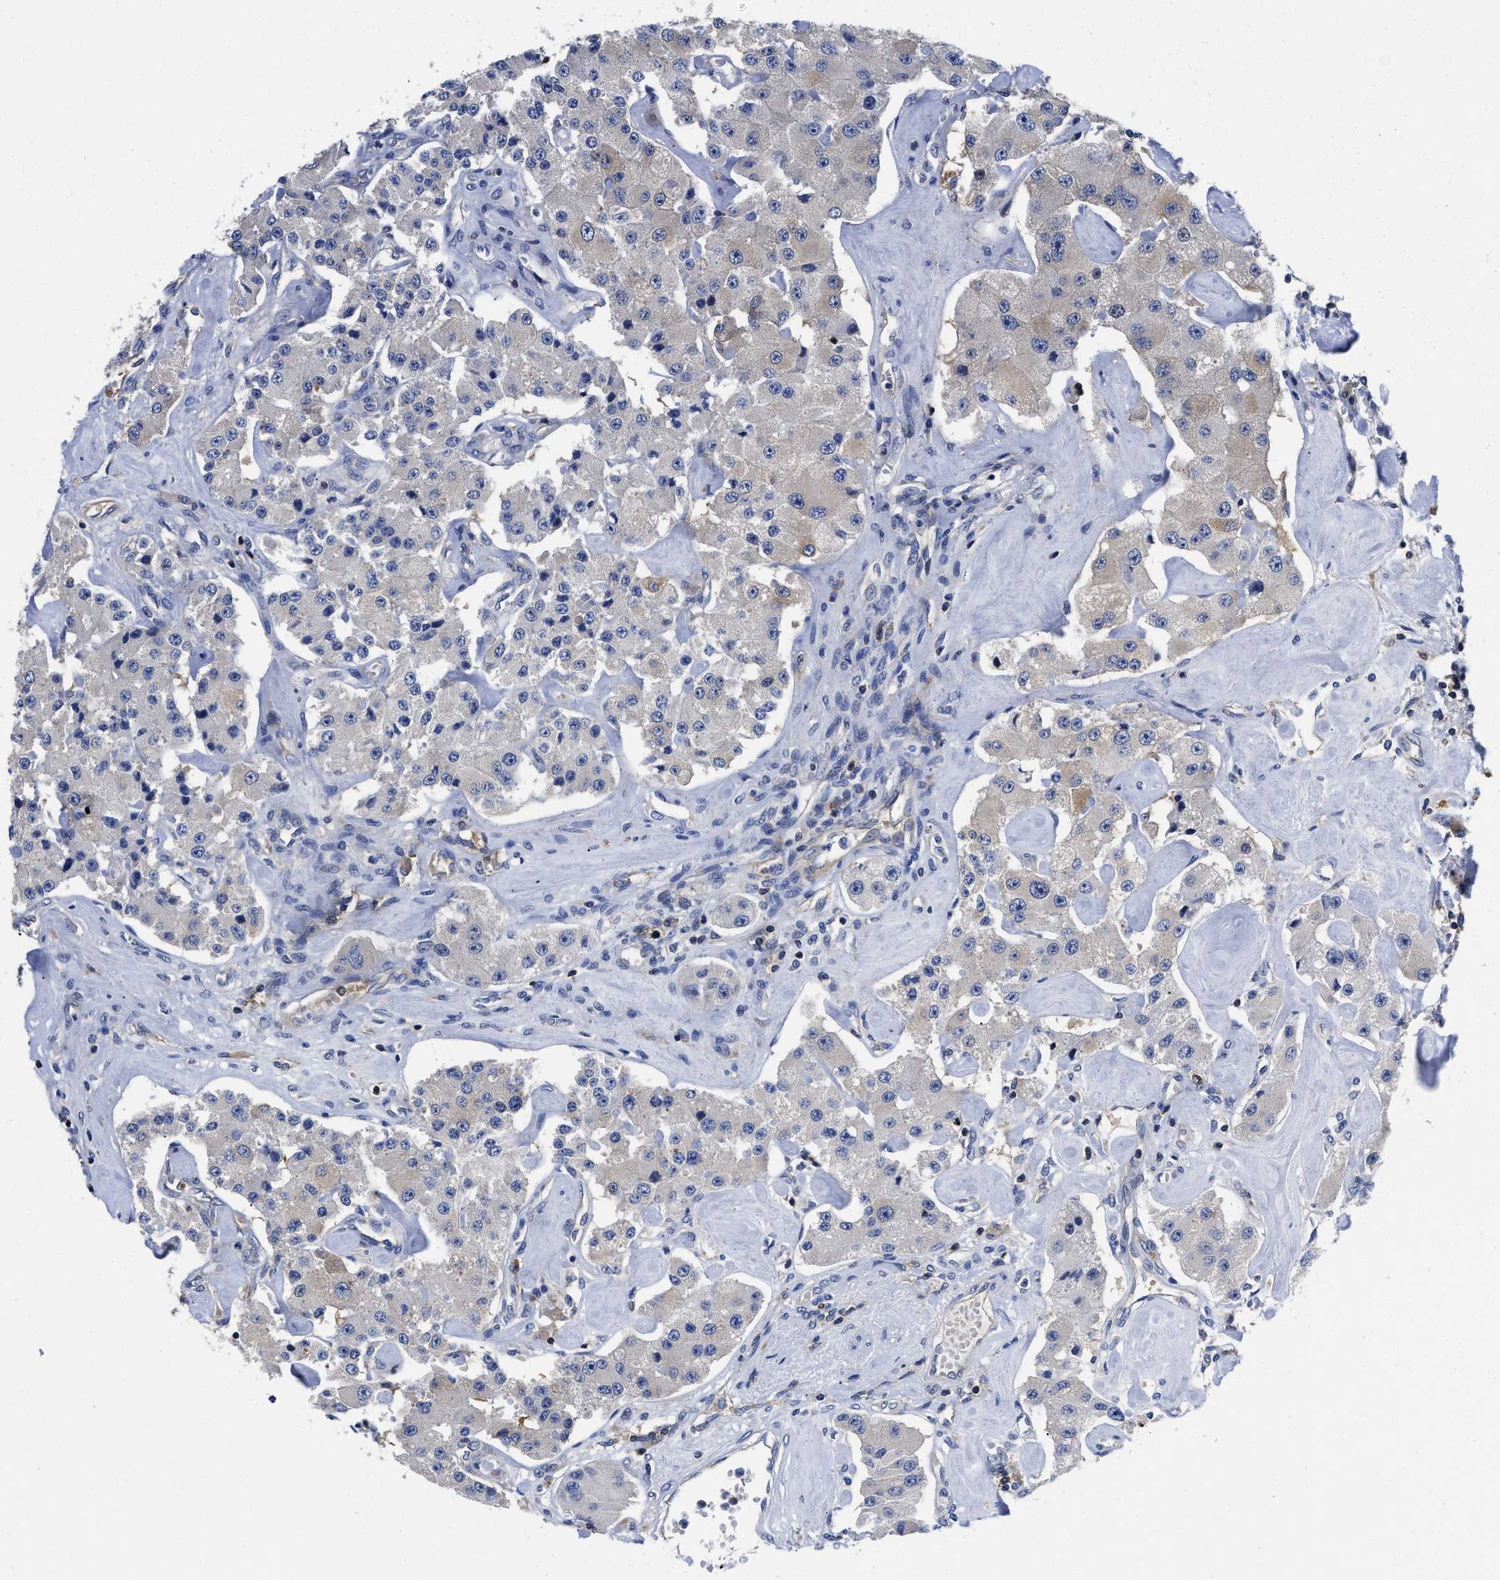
{"staining": {"intensity": "negative", "quantity": "none", "location": "none"}, "tissue": "carcinoid", "cell_type": "Tumor cells", "image_type": "cancer", "snomed": [{"axis": "morphology", "description": "Carcinoid, malignant, NOS"}, {"axis": "topography", "description": "Pancreas"}], "caption": "Human carcinoid stained for a protein using immunohistochemistry demonstrates no expression in tumor cells.", "gene": "YARS1", "patient": {"sex": "male", "age": 41}}